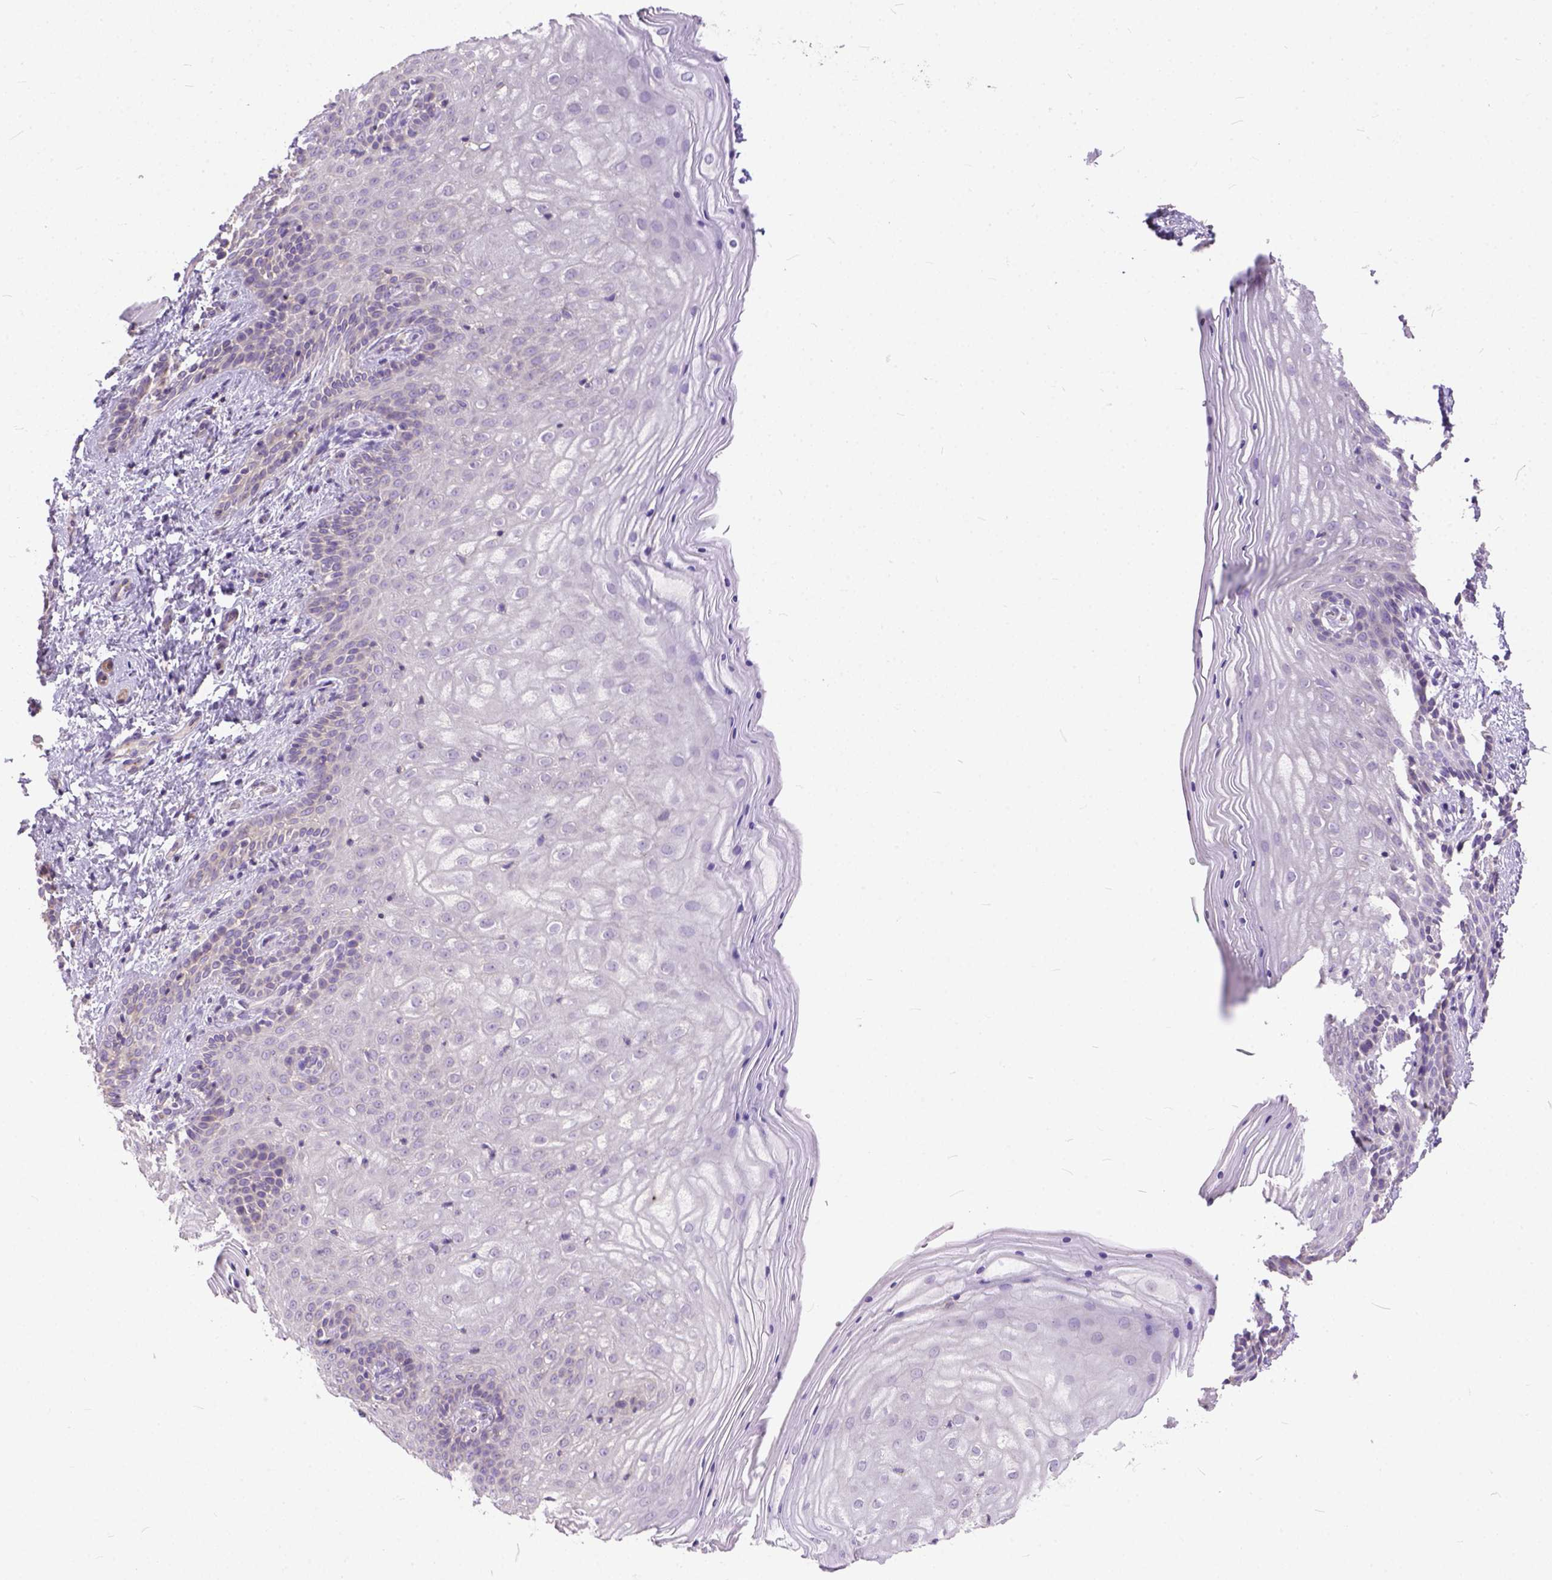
{"staining": {"intensity": "negative", "quantity": "none", "location": "none"}, "tissue": "vagina", "cell_type": "Squamous epithelial cells", "image_type": "normal", "snomed": [{"axis": "morphology", "description": "Normal tissue, NOS"}, {"axis": "topography", "description": "Vagina"}], "caption": "Immunohistochemistry of normal vagina demonstrates no expression in squamous epithelial cells.", "gene": "BANF2", "patient": {"sex": "female", "age": 45}}